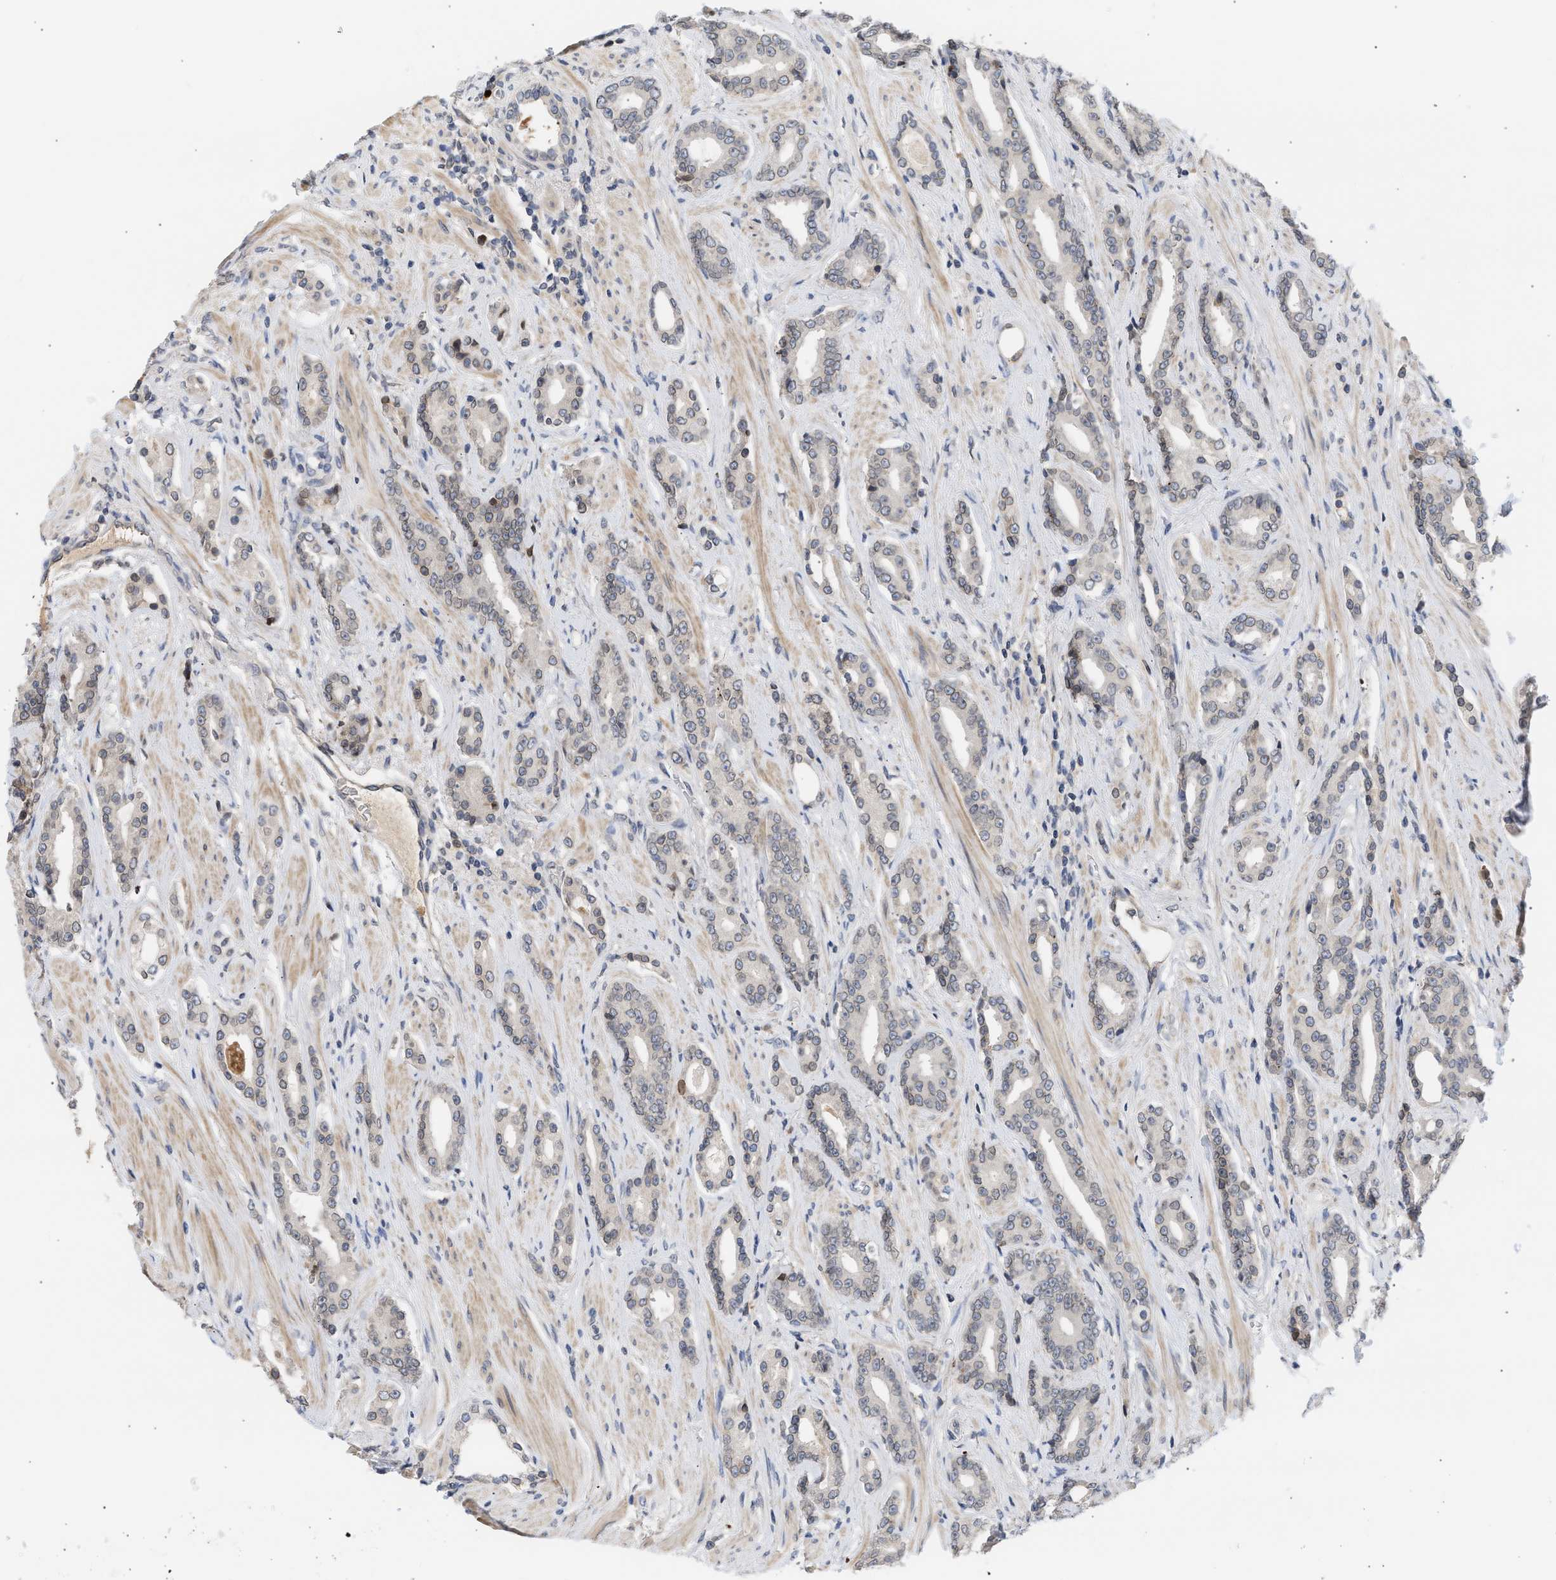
{"staining": {"intensity": "negative", "quantity": "none", "location": "none"}, "tissue": "prostate cancer", "cell_type": "Tumor cells", "image_type": "cancer", "snomed": [{"axis": "morphology", "description": "Adenocarcinoma, High grade"}, {"axis": "topography", "description": "Prostate"}], "caption": "Immunohistochemistry (IHC) micrograph of neoplastic tissue: human prostate cancer (high-grade adenocarcinoma) stained with DAB (3,3'-diaminobenzidine) shows no significant protein positivity in tumor cells.", "gene": "NUP62", "patient": {"sex": "male", "age": 71}}